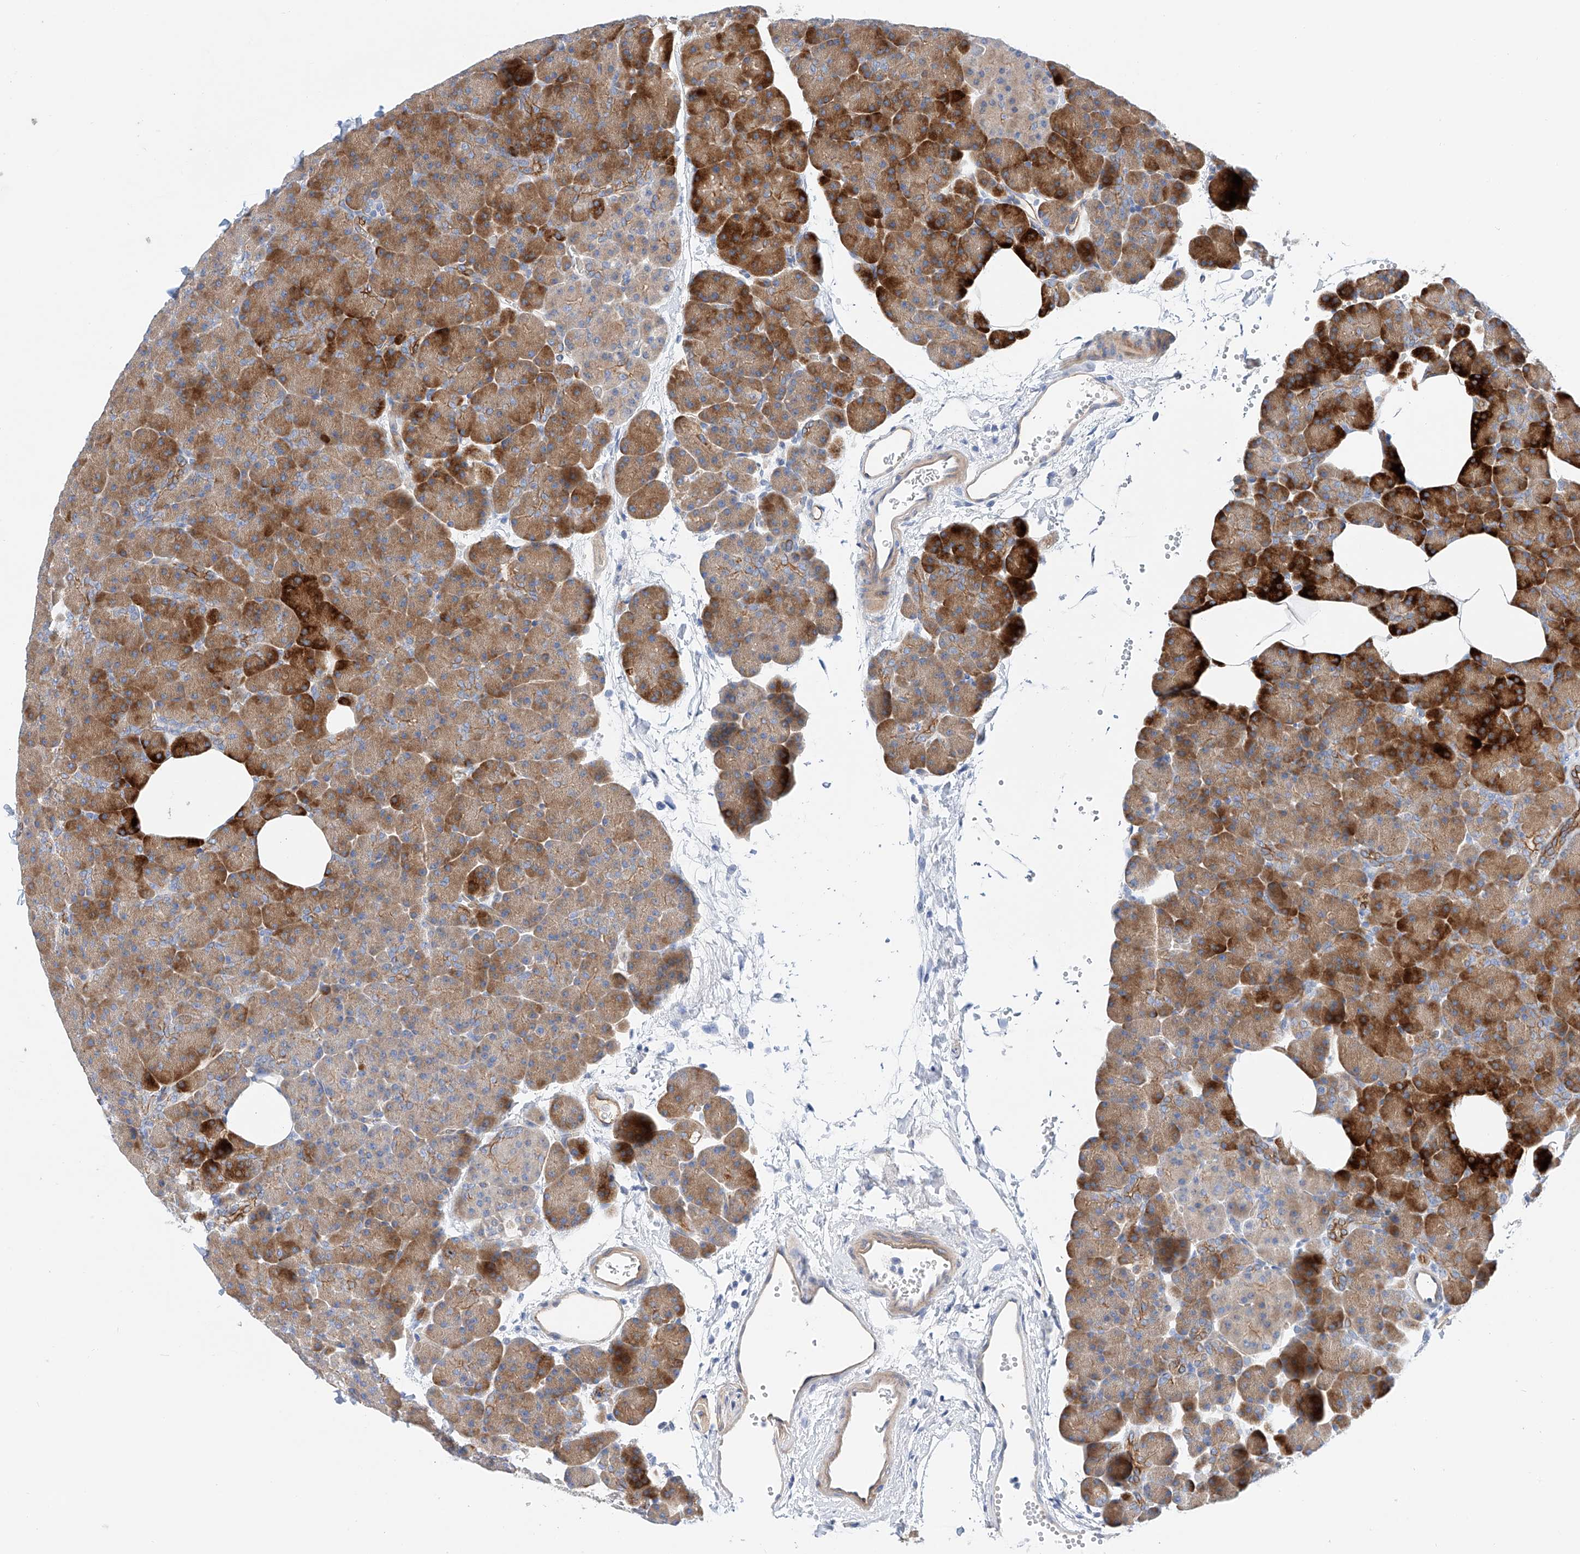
{"staining": {"intensity": "strong", "quantity": "<25%", "location": "cytoplasmic/membranous"}, "tissue": "pancreas", "cell_type": "Exocrine glandular cells", "image_type": "normal", "snomed": [{"axis": "morphology", "description": "Normal tissue, NOS"}, {"axis": "morphology", "description": "Carcinoid, malignant, NOS"}, {"axis": "topography", "description": "Pancreas"}], "caption": "Immunohistochemistry (IHC) staining of unremarkable pancreas, which displays medium levels of strong cytoplasmic/membranous expression in approximately <25% of exocrine glandular cells indicating strong cytoplasmic/membranous protein positivity. The staining was performed using DAB (3,3'-diaminobenzidine) (brown) for protein detection and nuclei were counterstained in hematoxylin (blue).", "gene": "SBSPON", "patient": {"sex": "female", "age": 35}}